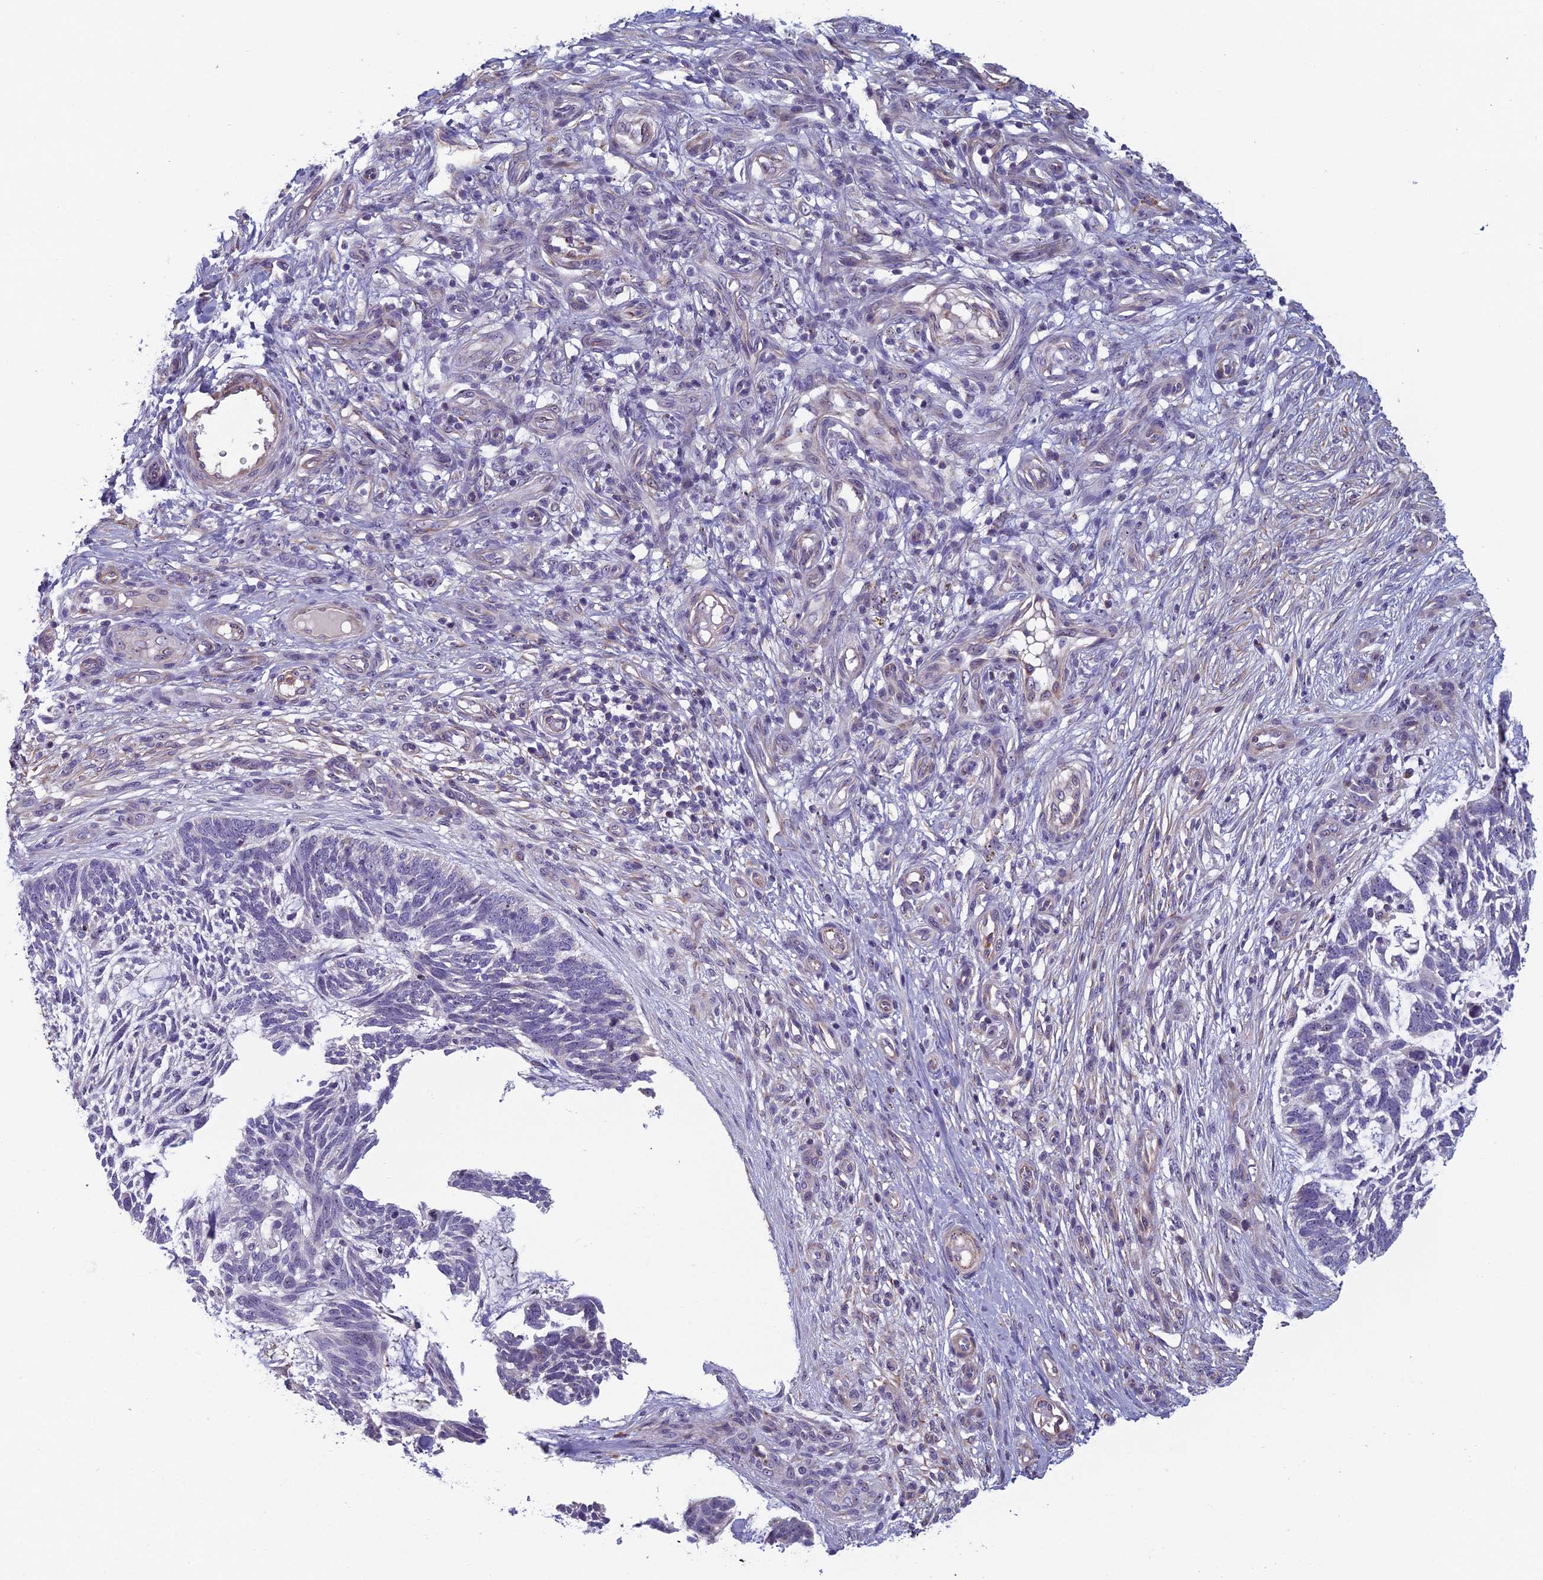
{"staining": {"intensity": "weak", "quantity": "<25%", "location": "nuclear"}, "tissue": "skin cancer", "cell_type": "Tumor cells", "image_type": "cancer", "snomed": [{"axis": "morphology", "description": "Basal cell carcinoma"}, {"axis": "topography", "description": "Skin"}], "caption": "Tumor cells are negative for protein expression in human skin cancer (basal cell carcinoma).", "gene": "NOC2L", "patient": {"sex": "male", "age": 88}}